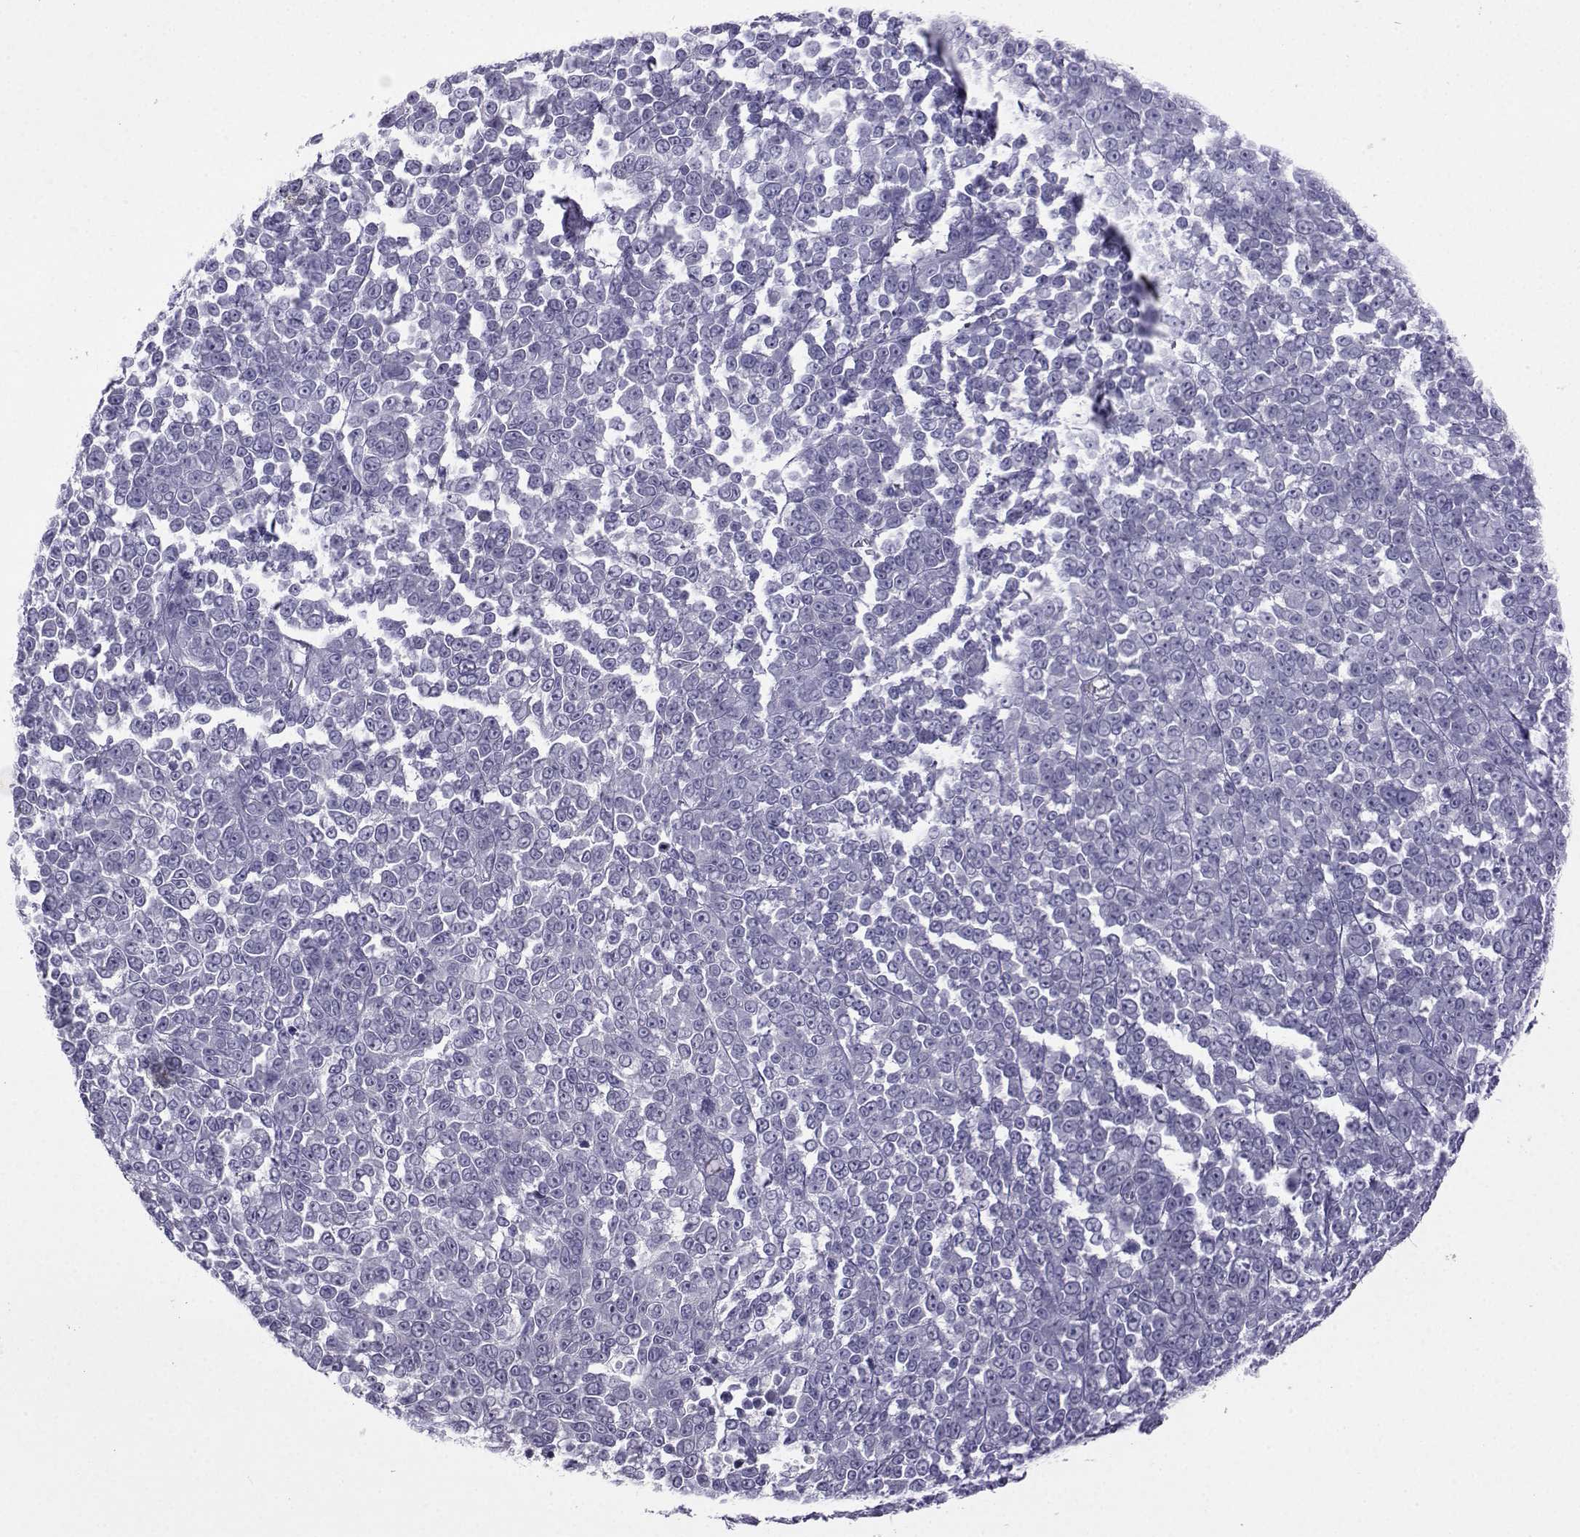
{"staining": {"intensity": "negative", "quantity": "none", "location": "none"}, "tissue": "melanoma", "cell_type": "Tumor cells", "image_type": "cancer", "snomed": [{"axis": "morphology", "description": "Malignant melanoma, NOS"}, {"axis": "topography", "description": "Skin"}], "caption": "The histopathology image demonstrates no staining of tumor cells in malignant melanoma.", "gene": "ARMC2", "patient": {"sex": "female", "age": 95}}